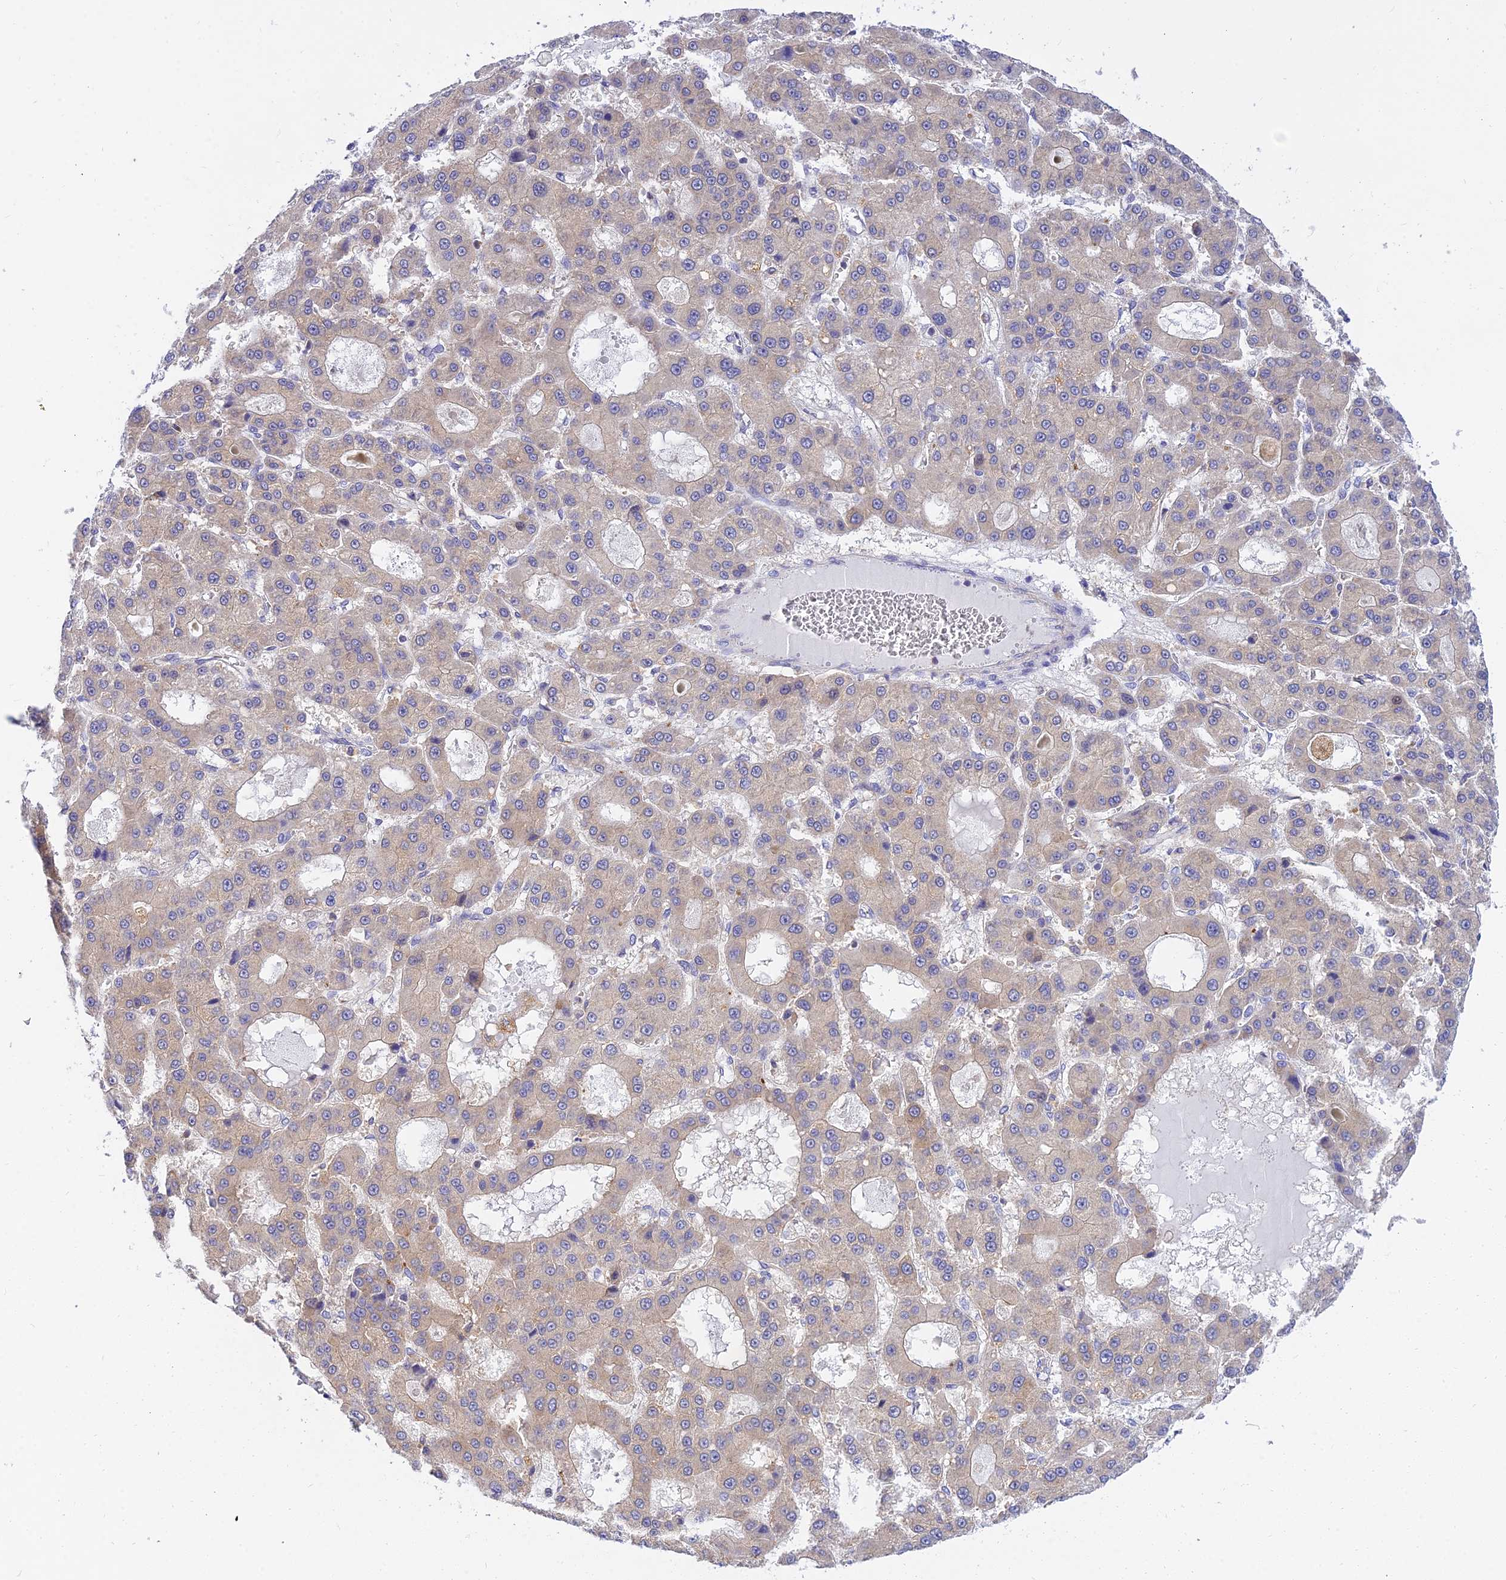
{"staining": {"intensity": "weak", "quantity": "<25%", "location": "cytoplasmic/membranous"}, "tissue": "liver cancer", "cell_type": "Tumor cells", "image_type": "cancer", "snomed": [{"axis": "morphology", "description": "Carcinoma, Hepatocellular, NOS"}, {"axis": "topography", "description": "Liver"}], "caption": "IHC of human liver cancer shows no positivity in tumor cells.", "gene": "ARL8B", "patient": {"sex": "male", "age": 70}}